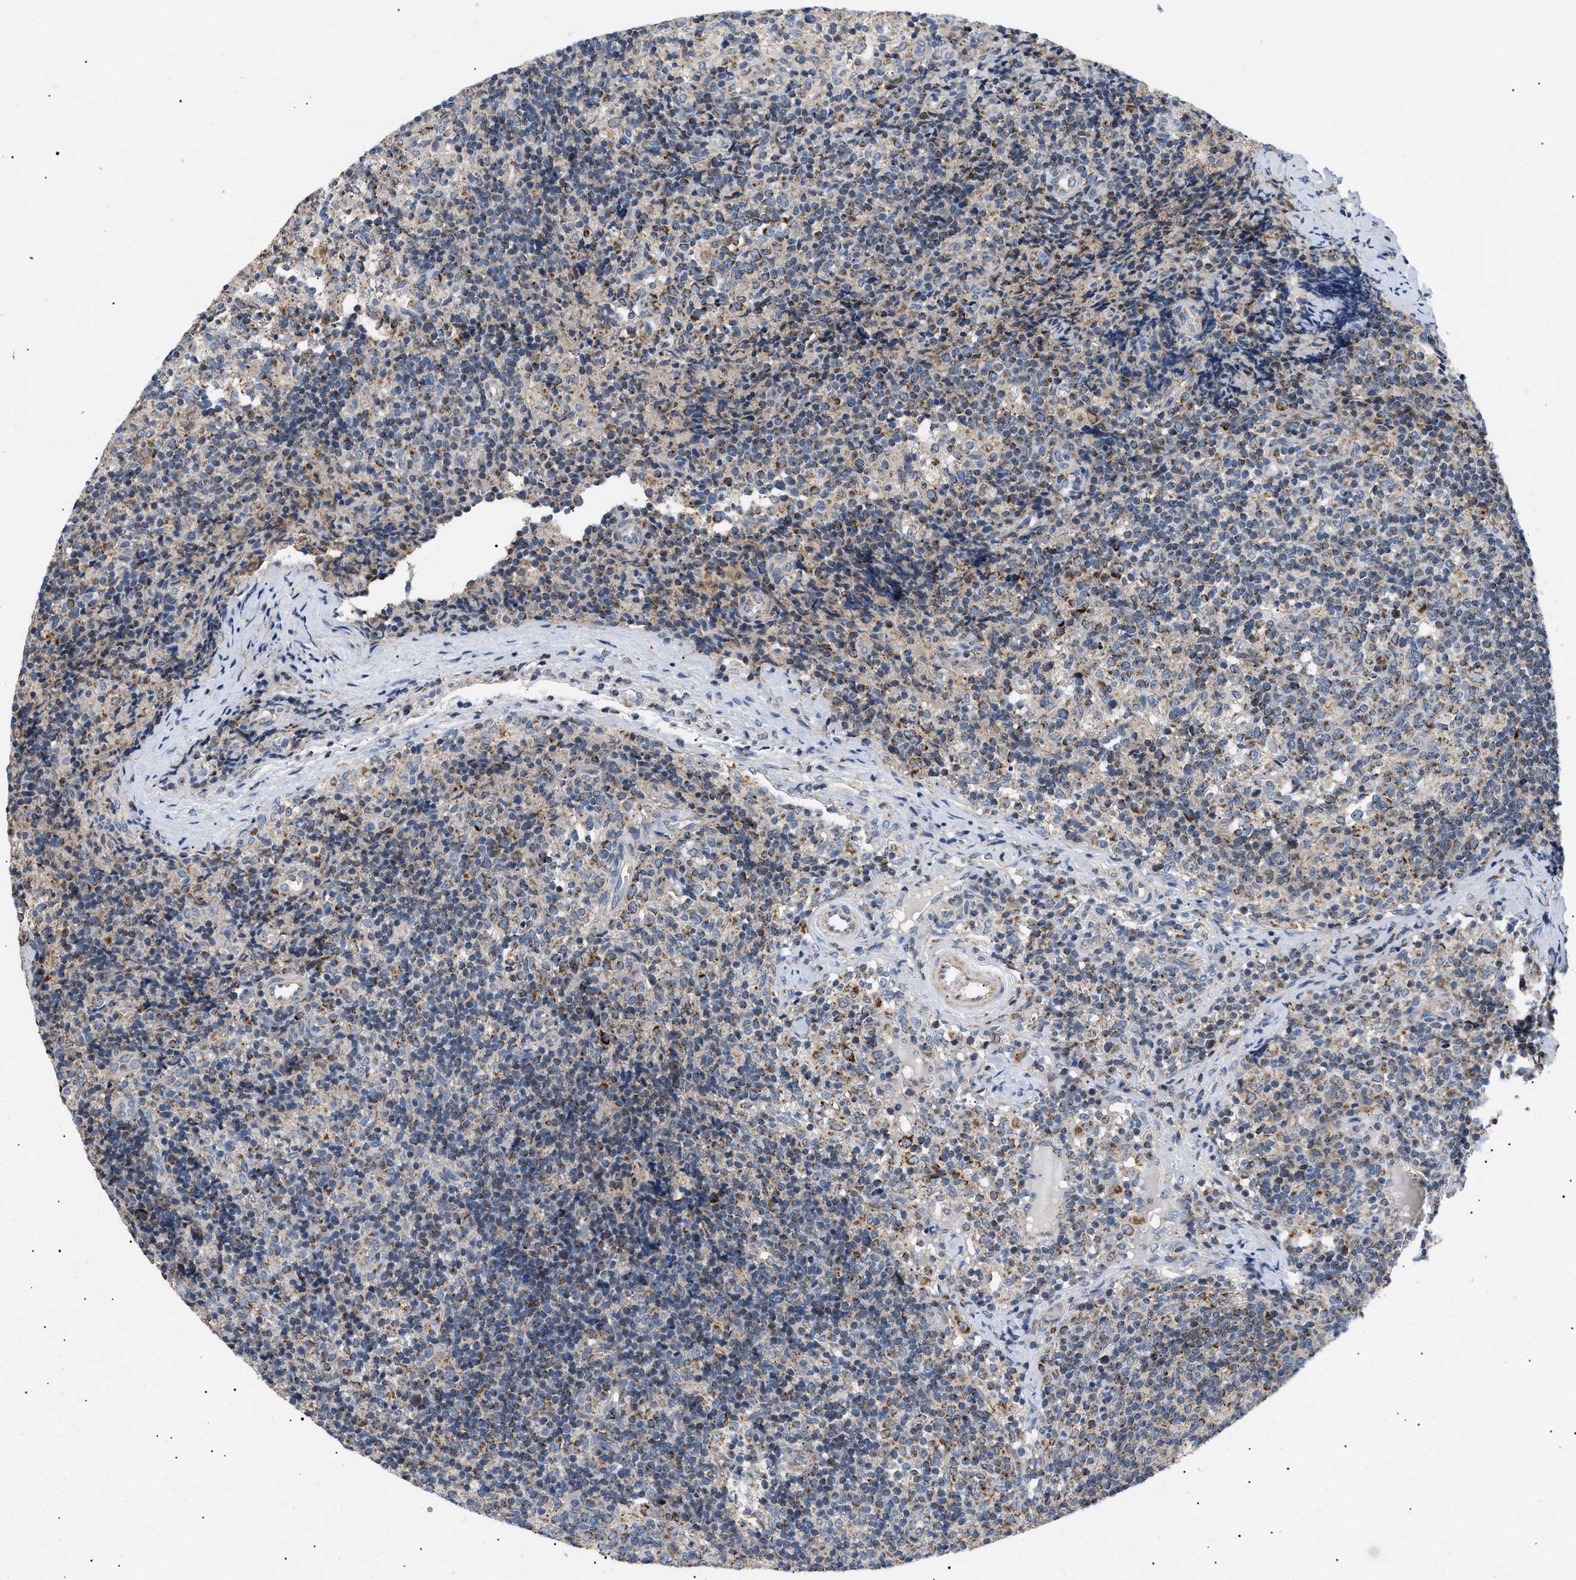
{"staining": {"intensity": "moderate", "quantity": "<25%", "location": "cytoplasmic/membranous"}, "tissue": "lymph node", "cell_type": "Germinal center cells", "image_type": "normal", "snomed": [{"axis": "morphology", "description": "Normal tissue, NOS"}, {"axis": "morphology", "description": "Inflammation, NOS"}, {"axis": "topography", "description": "Lymph node"}], "caption": "The image shows a brown stain indicating the presence of a protein in the cytoplasmic/membranous of germinal center cells in lymph node.", "gene": "TOMM6", "patient": {"sex": "male", "age": 55}}